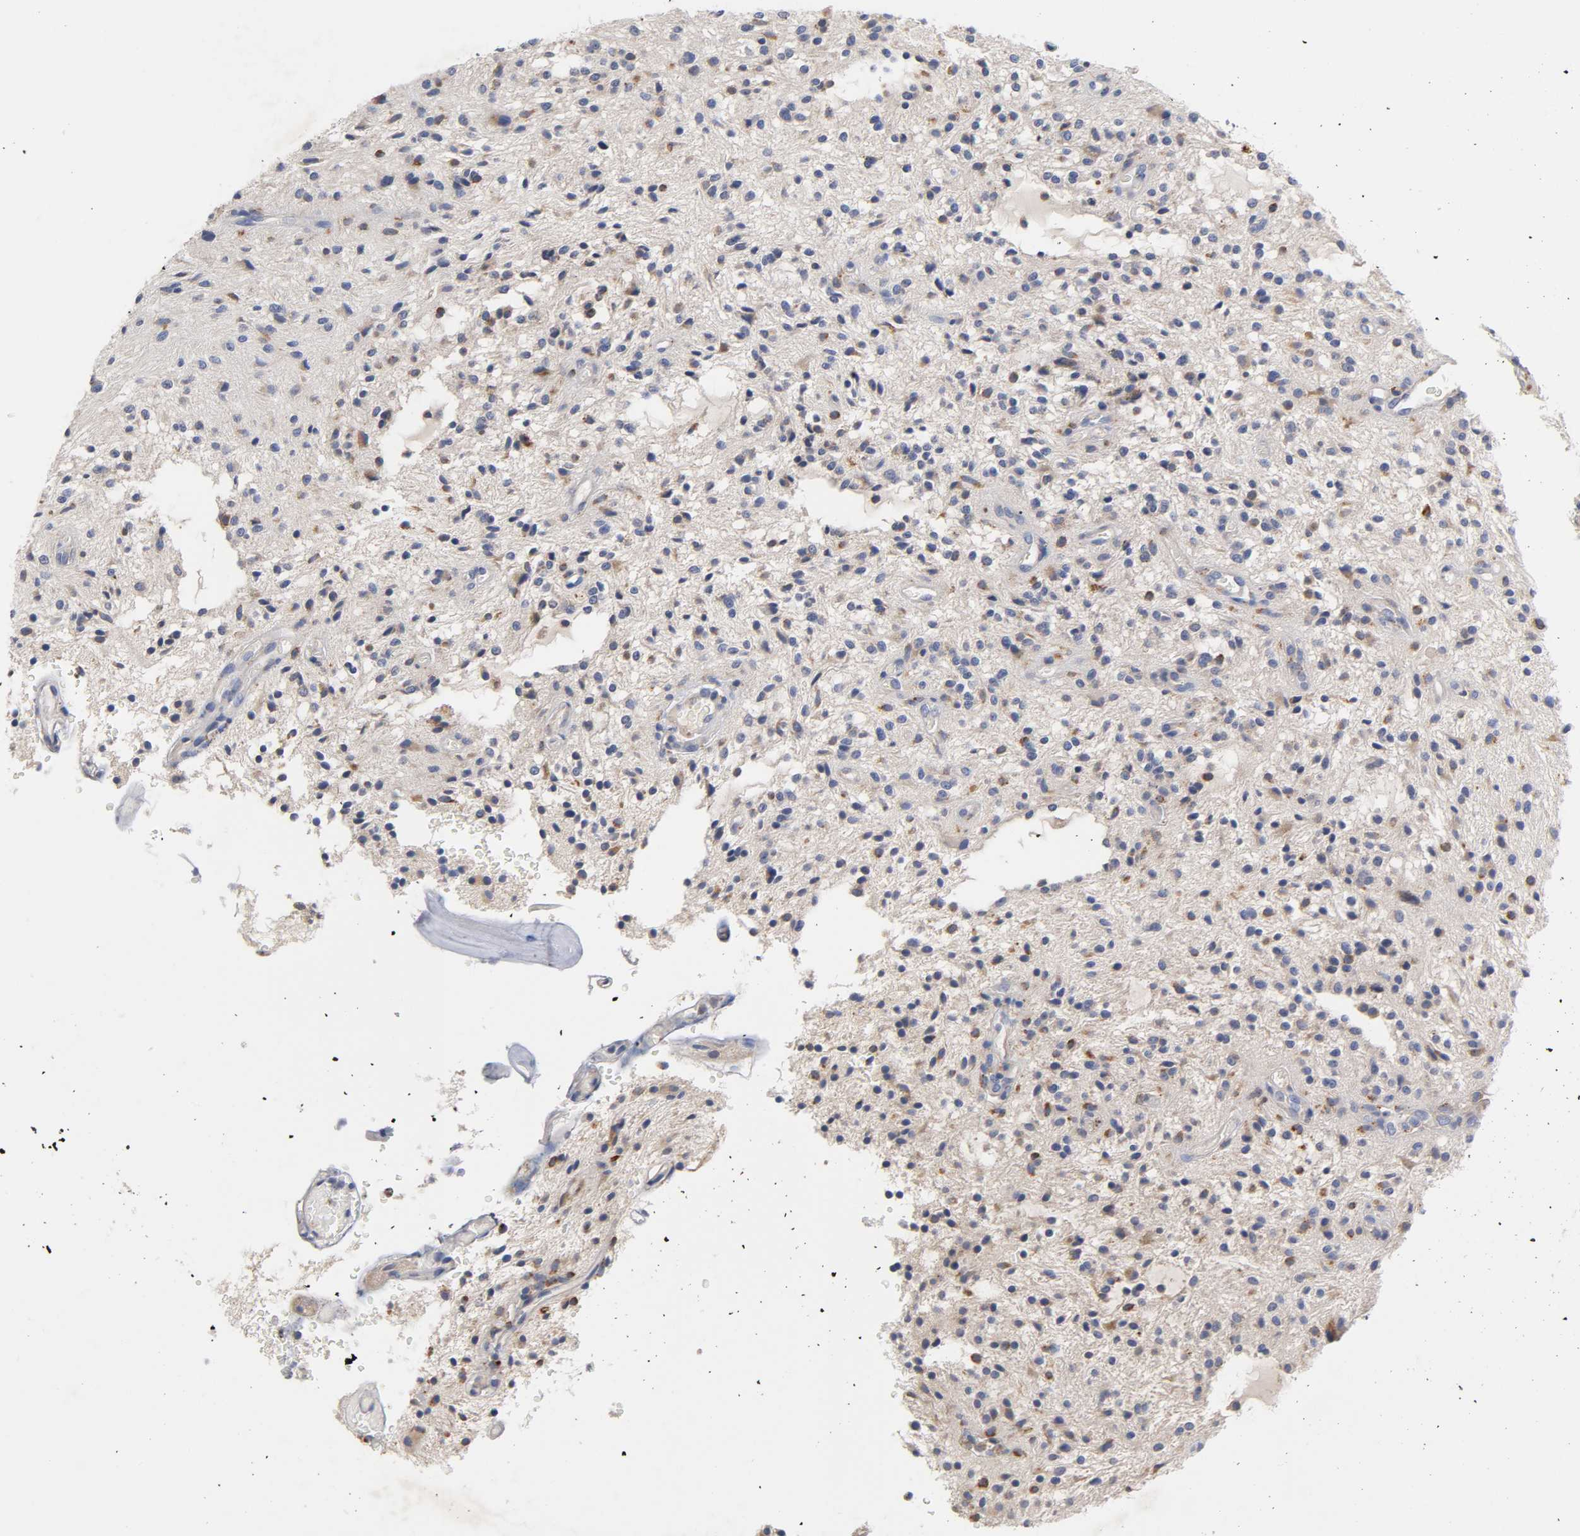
{"staining": {"intensity": "weak", "quantity": "<25%", "location": "cytoplasmic/membranous"}, "tissue": "glioma", "cell_type": "Tumor cells", "image_type": "cancer", "snomed": [{"axis": "morphology", "description": "Glioma, malignant, NOS"}, {"axis": "topography", "description": "Cerebellum"}], "caption": "IHC histopathology image of glioma stained for a protein (brown), which exhibits no staining in tumor cells.", "gene": "SEMA5A", "patient": {"sex": "female", "age": 10}}